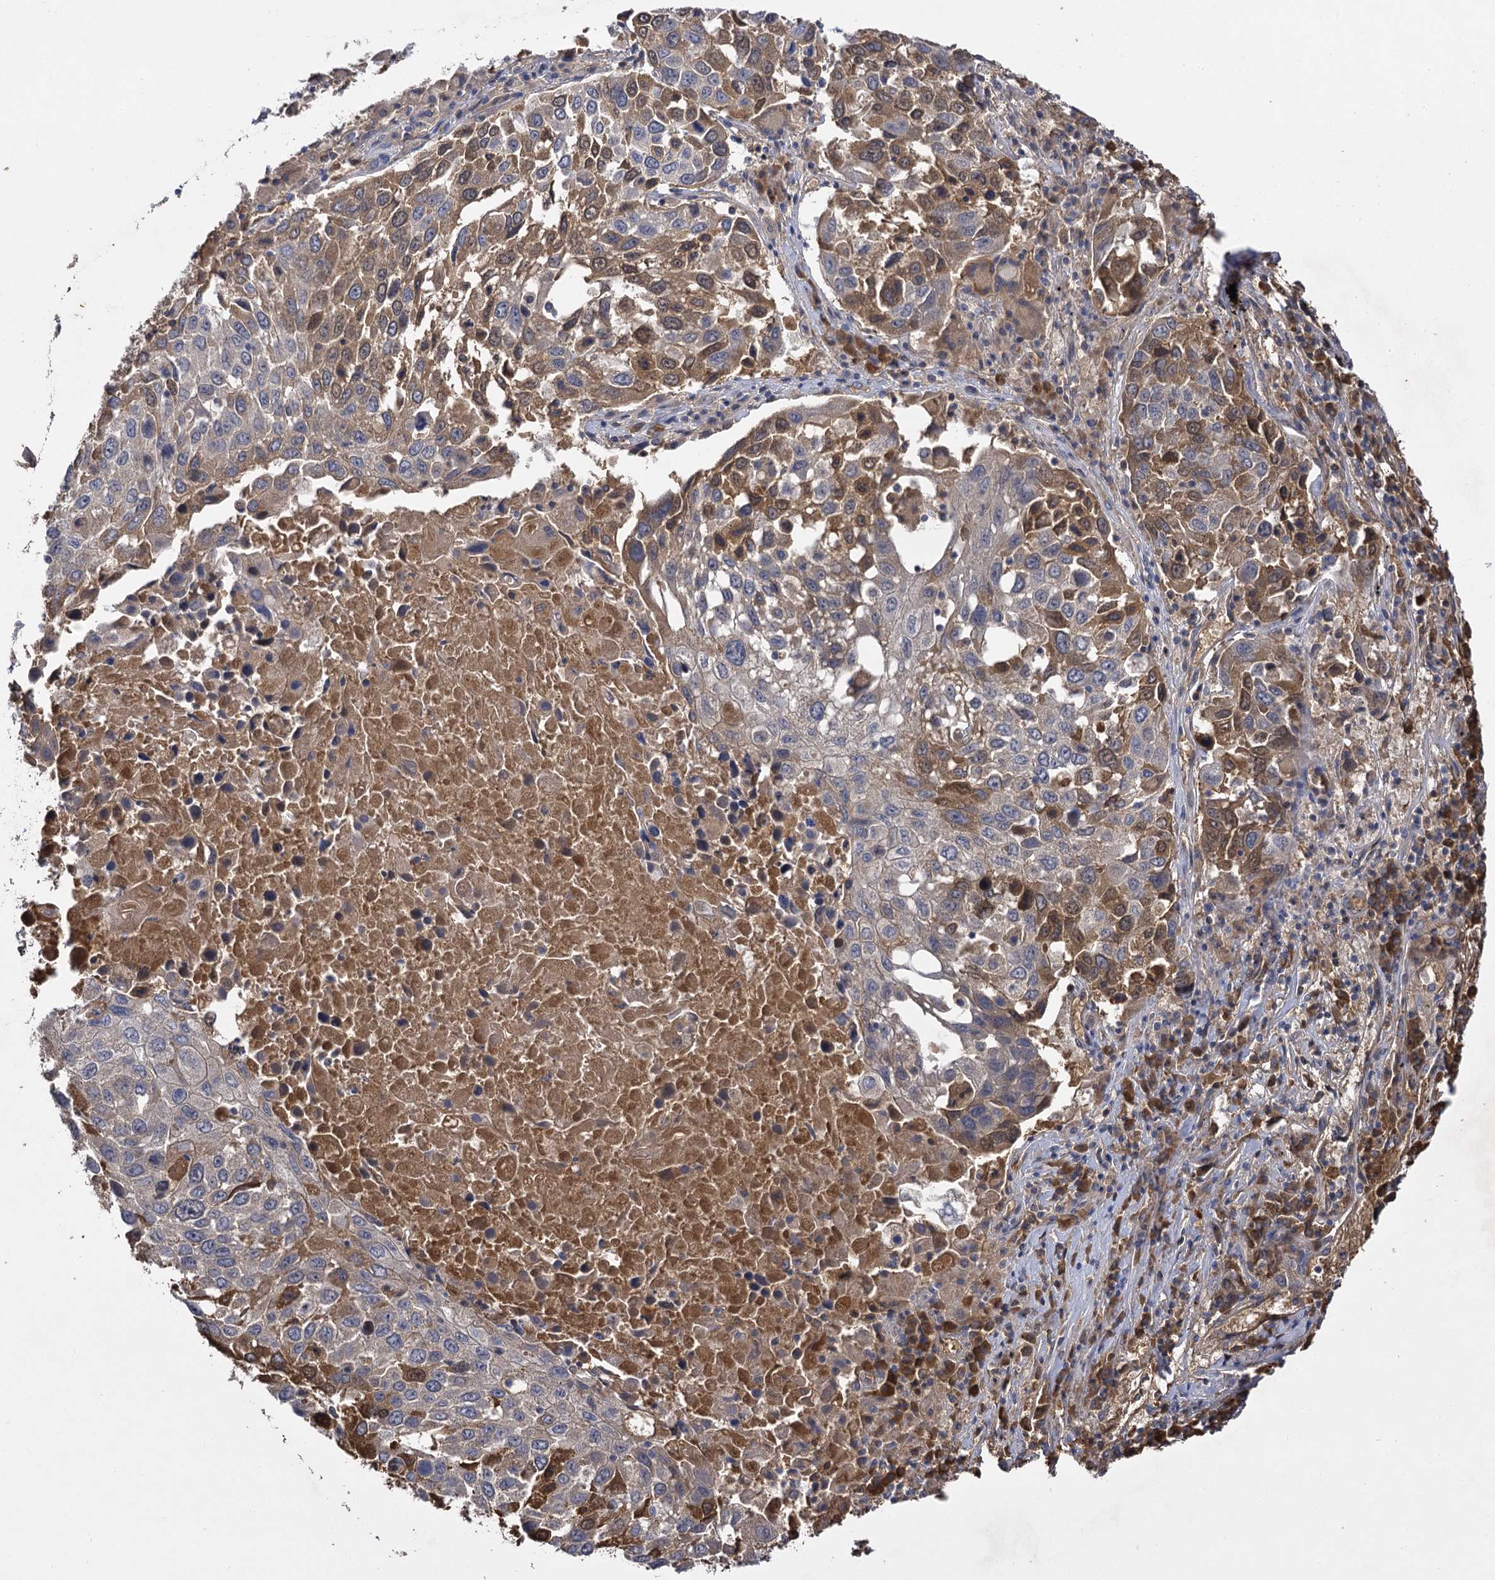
{"staining": {"intensity": "moderate", "quantity": "<25%", "location": "cytoplasmic/membranous"}, "tissue": "lung cancer", "cell_type": "Tumor cells", "image_type": "cancer", "snomed": [{"axis": "morphology", "description": "Squamous cell carcinoma, NOS"}, {"axis": "topography", "description": "Lung"}], "caption": "Lung cancer tissue displays moderate cytoplasmic/membranous expression in about <25% of tumor cells, visualized by immunohistochemistry.", "gene": "USP50", "patient": {"sex": "male", "age": 65}}